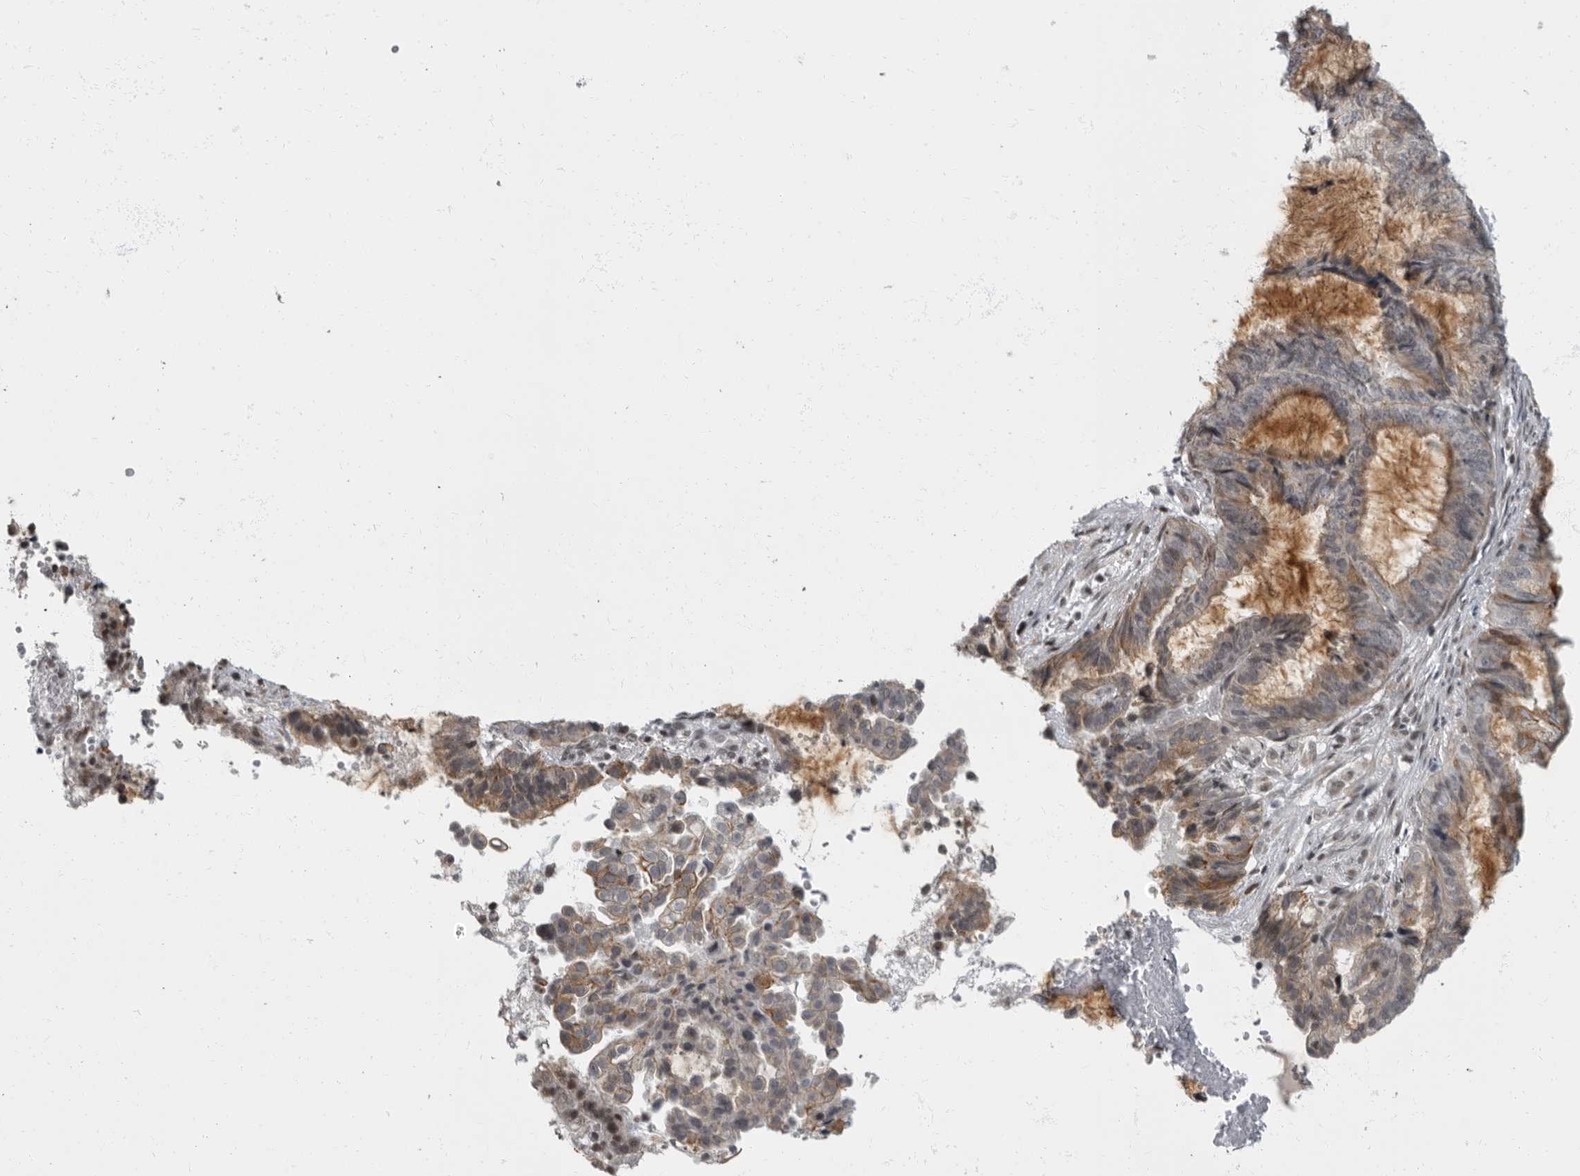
{"staining": {"intensity": "weak", "quantity": "<25%", "location": "cytoplasmic/membranous"}, "tissue": "endometrial cancer", "cell_type": "Tumor cells", "image_type": "cancer", "snomed": [{"axis": "morphology", "description": "Adenocarcinoma, NOS"}, {"axis": "topography", "description": "Endometrium"}], "caption": "Tumor cells show no significant protein expression in endometrial adenocarcinoma.", "gene": "EVI5", "patient": {"sex": "female", "age": 49}}